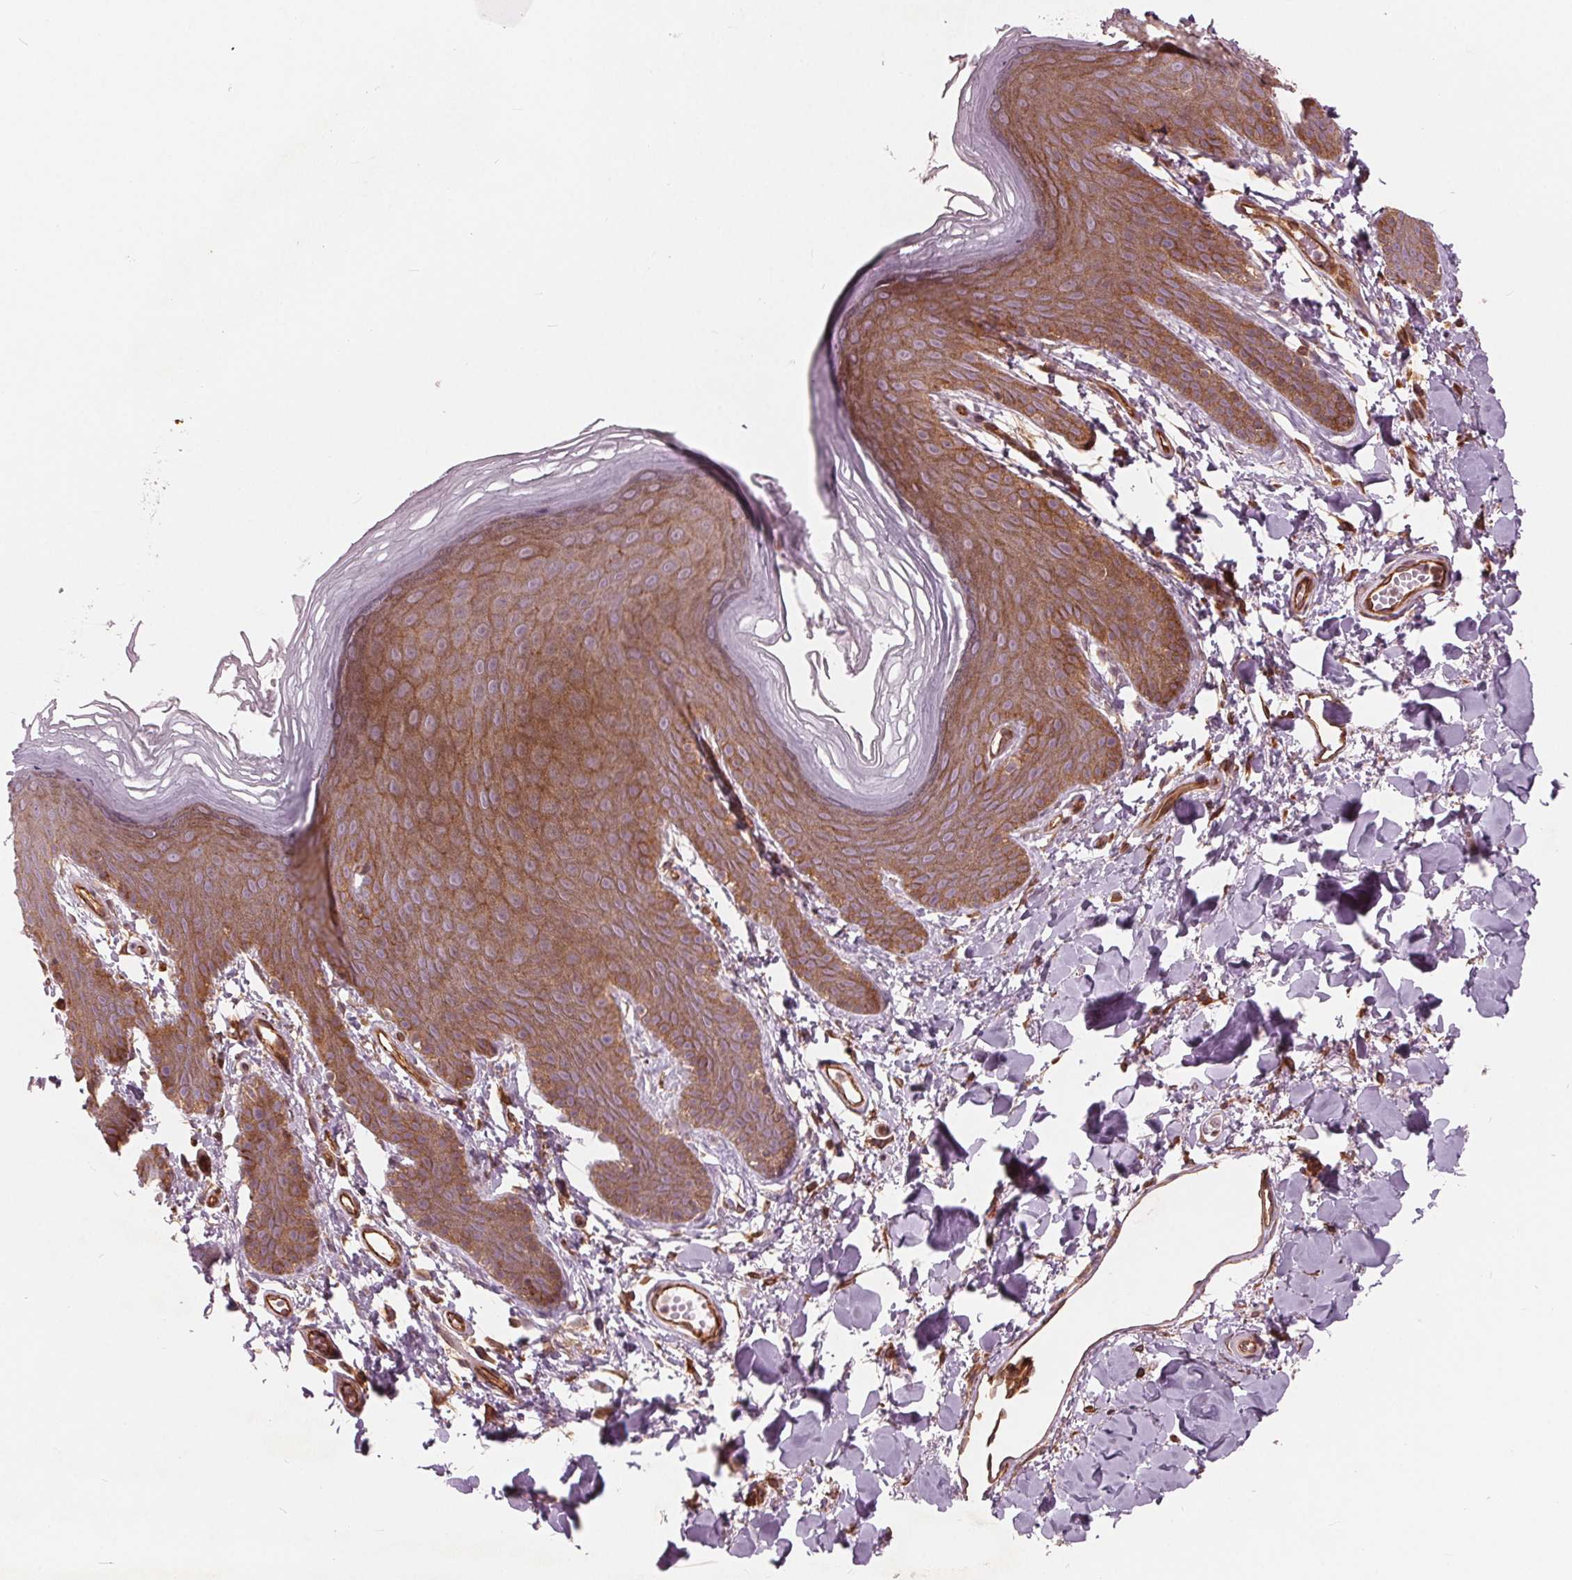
{"staining": {"intensity": "moderate", "quantity": ">75%", "location": "cytoplasmic/membranous"}, "tissue": "skin", "cell_type": "Epidermal cells", "image_type": "normal", "snomed": [{"axis": "morphology", "description": "Normal tissue, NOS"}, {"axis": "topography", "description": "Anal"}], "caption": "Moderate cytoplasmic/membranous expression for a protein is present in about >75% of epidermal cells of benign skin using immunohistochemistry.", "gene": "TXNIP", "patient": {"sex": "male", "age": 53}}